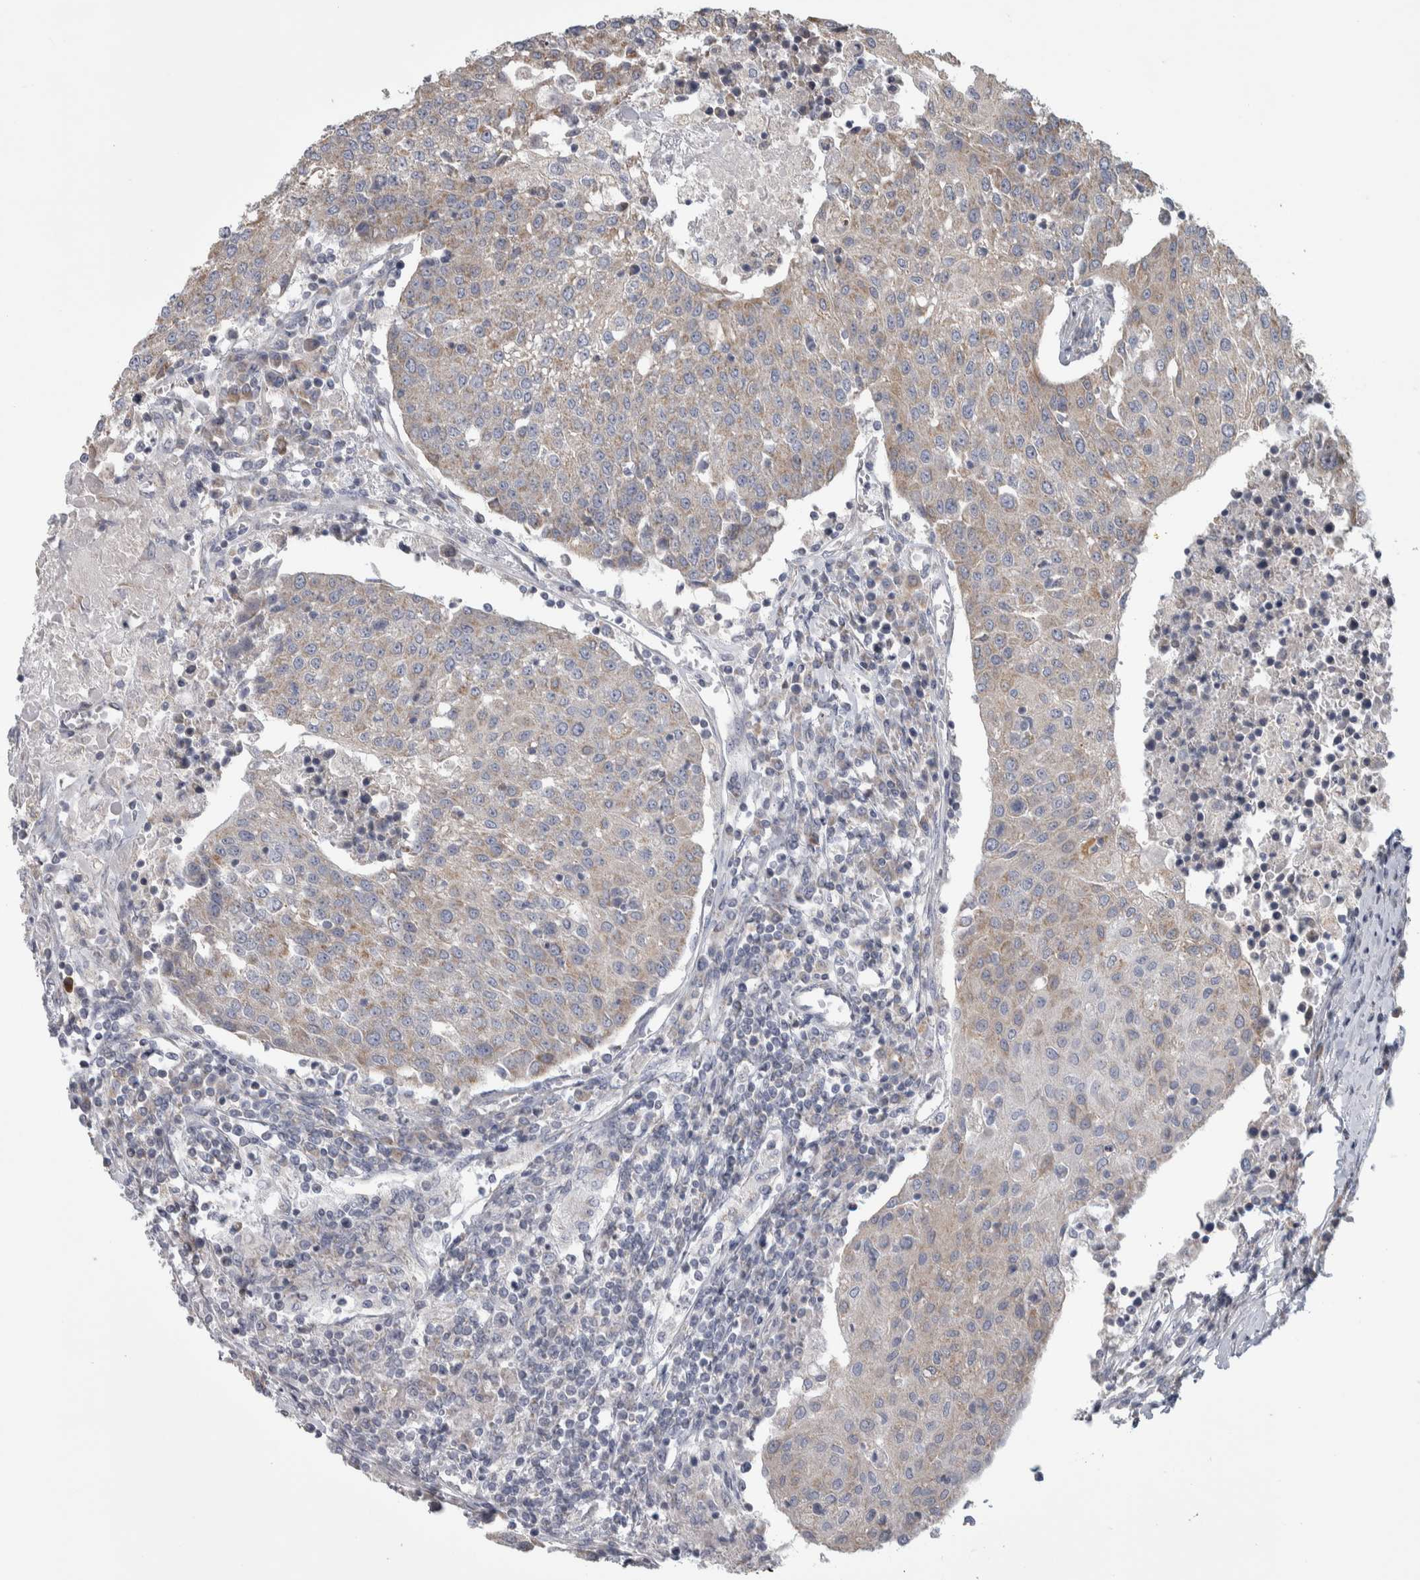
{"staining": {"intensity": "weak", "quantity": "25%-75%", "location": "cytoplasmic/membranous"}, "tissue": "urothelial cancer", "cell_type": "Tumor cells", "image_type": "cancer", "snomed": [{"axis": "morphology", "description": "Urothelial carcinoma, High grade"}, {"axis": "topography", "description": "Urinary bladder"}], "caption": "Human urothelial cancer stained for a protein (brown) reveals weak cytoplasmic/membranous positive expression in about 25%-75% of tumor cells.", "gene": "SCO1", "patient": {"sex": "female", "age": 85}}